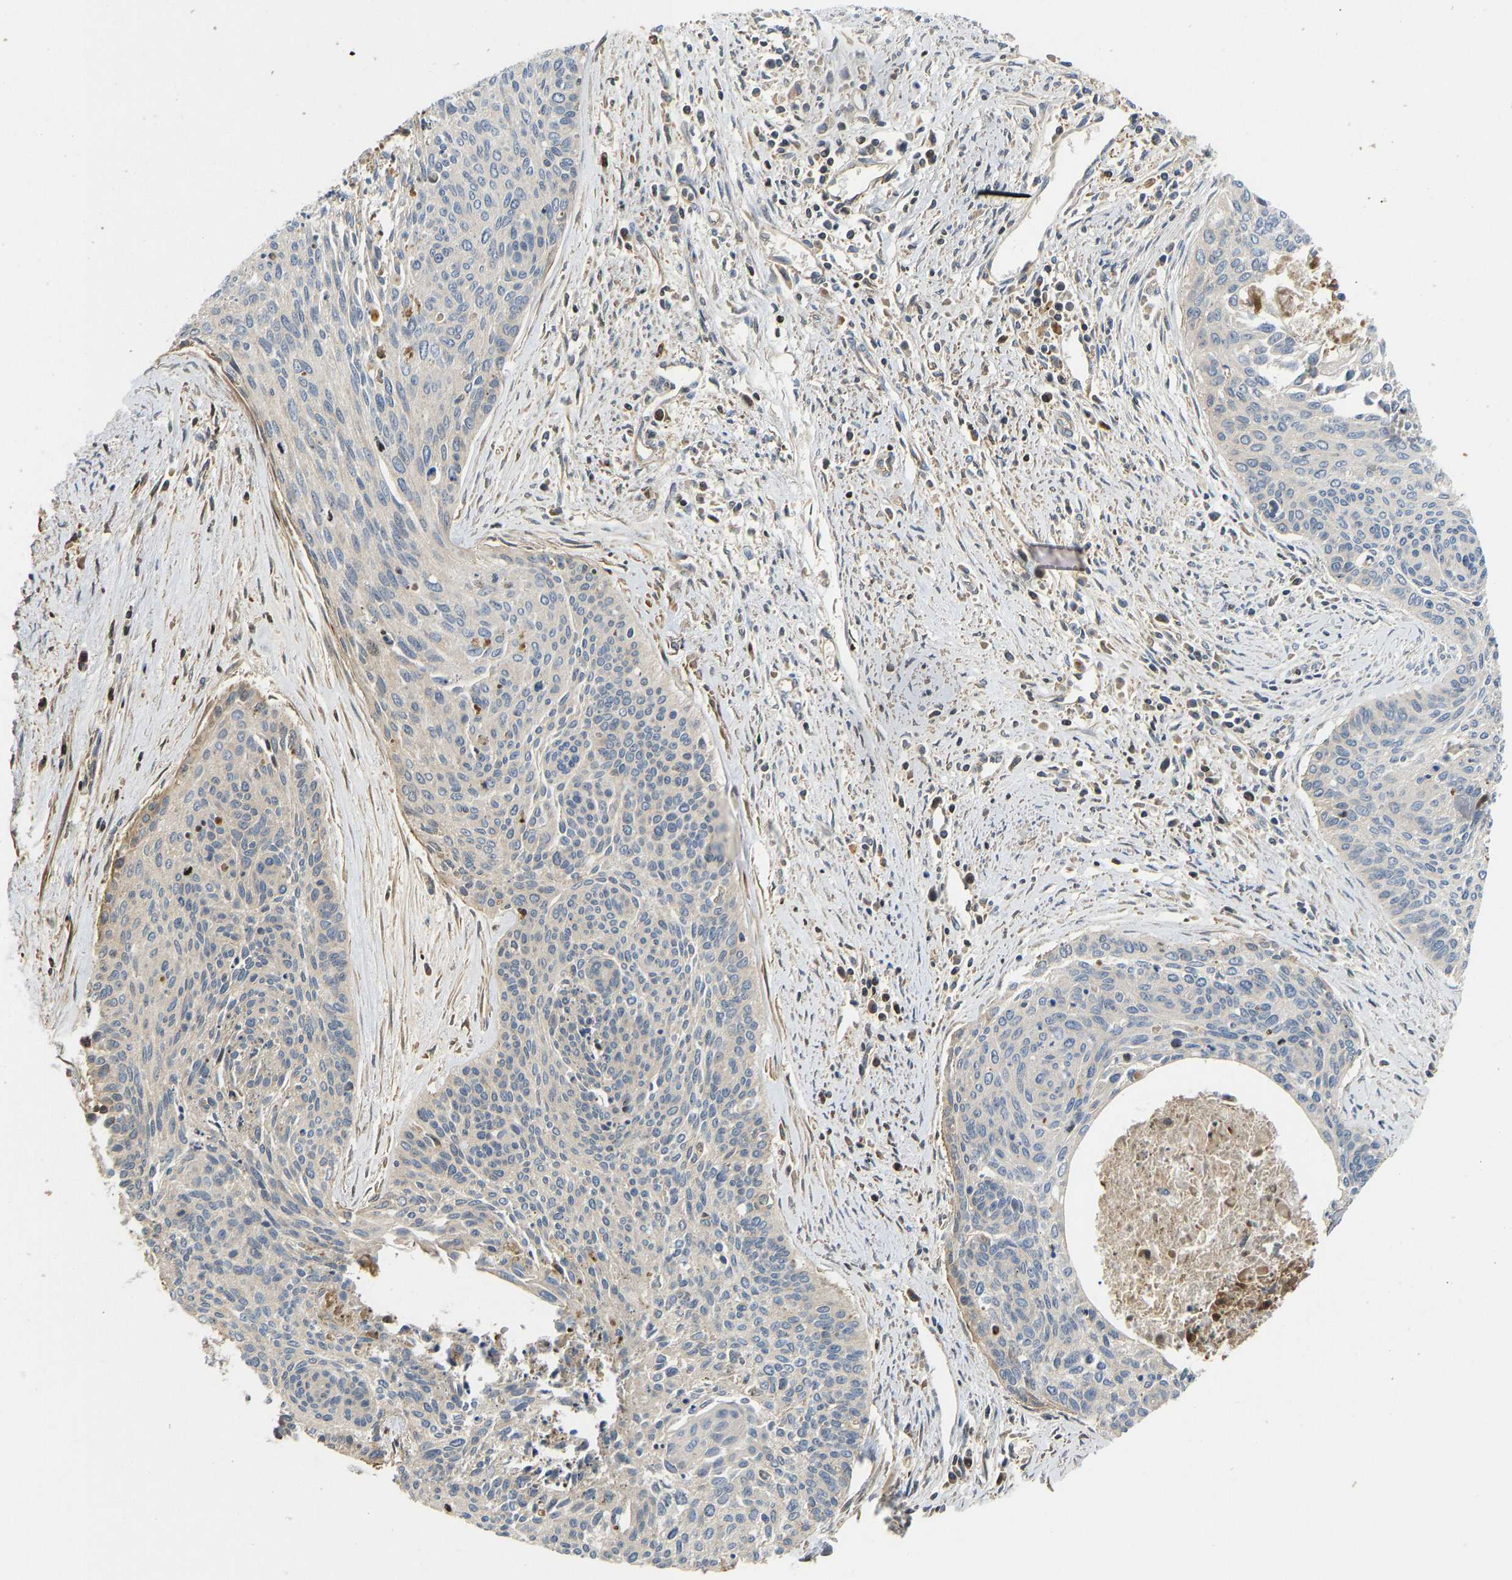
{"staining": {"intensity": "negative", "quantity": "none", "location": "none"}, "tissue": "cervical cancer", "cell_type": "Tumor cells", "image_type": "cancer", "snomed": [{"axis": "morphology", "description": "Squamous cell carcinoma, NOS"}, {"axis": "topography", "description": "Cervix"}], "caption": "IHC of human squamous cell carcinoma (cervical) displays no expression in tumor cells.", "gene": "VCPKMT", "patient": {"sex": "female", "age": 55}}